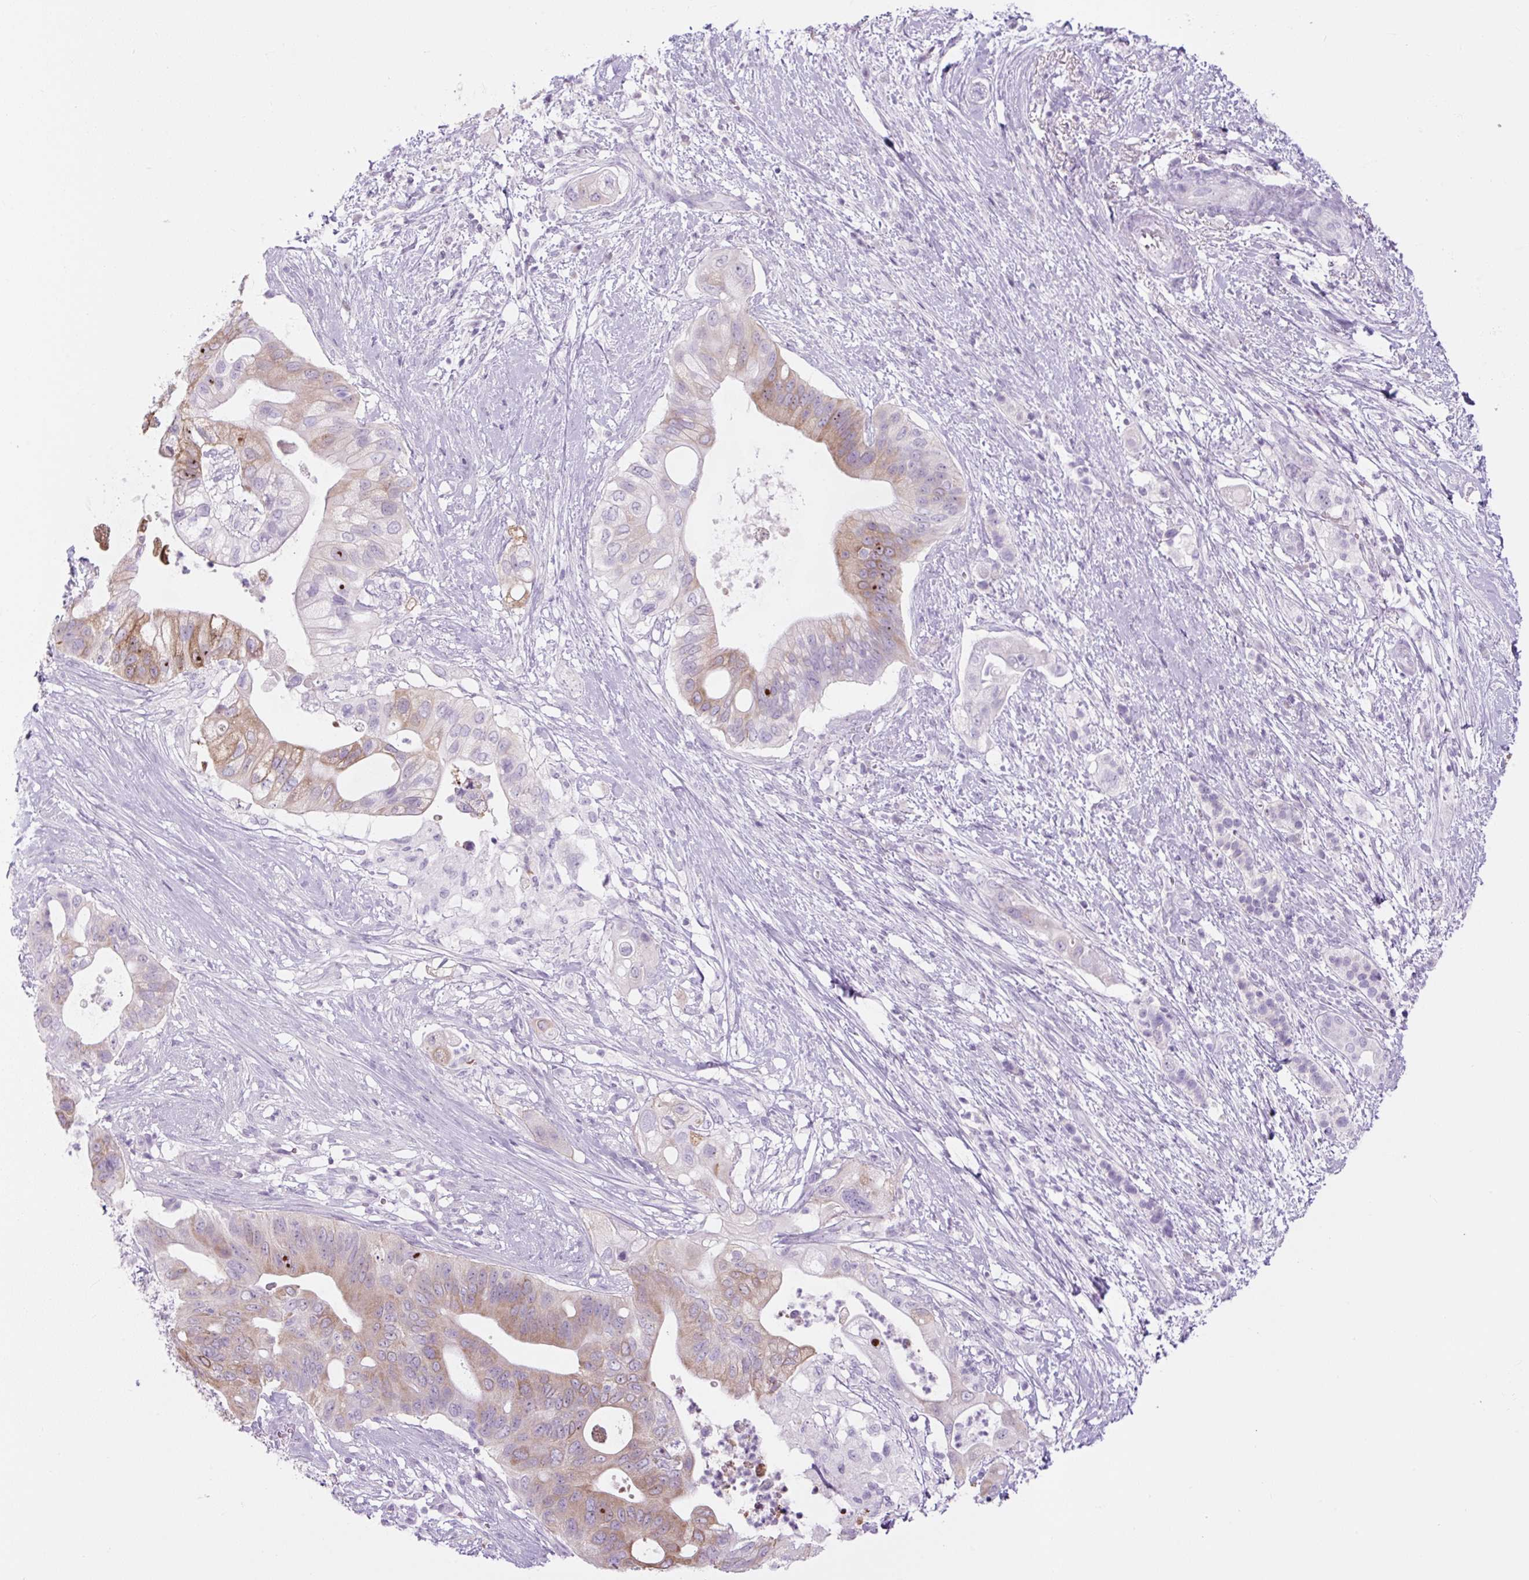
{"staining": {"intensity": "moderate", "quantity": "25%-75%", "location": "cytoplasmic/membranous"}, "tissue": "pancreatic cancer", "cell_type": "Tumor cells", "image_type": "cancer", "snomed": [{"axis": "morphology", "description": "Adenocarcinoma, NOS"}, {"axis": "topography", "description": "Pancreas"}], "caption": "The histopathology image exhibits staining of adenocarcinoma (pancreatic), revealing moderate cytoplasmic/membranous protein staining (brown color) within tumor cells.", "gene": "COL9A2", "patient": {"sex": "female", "age": 72}}